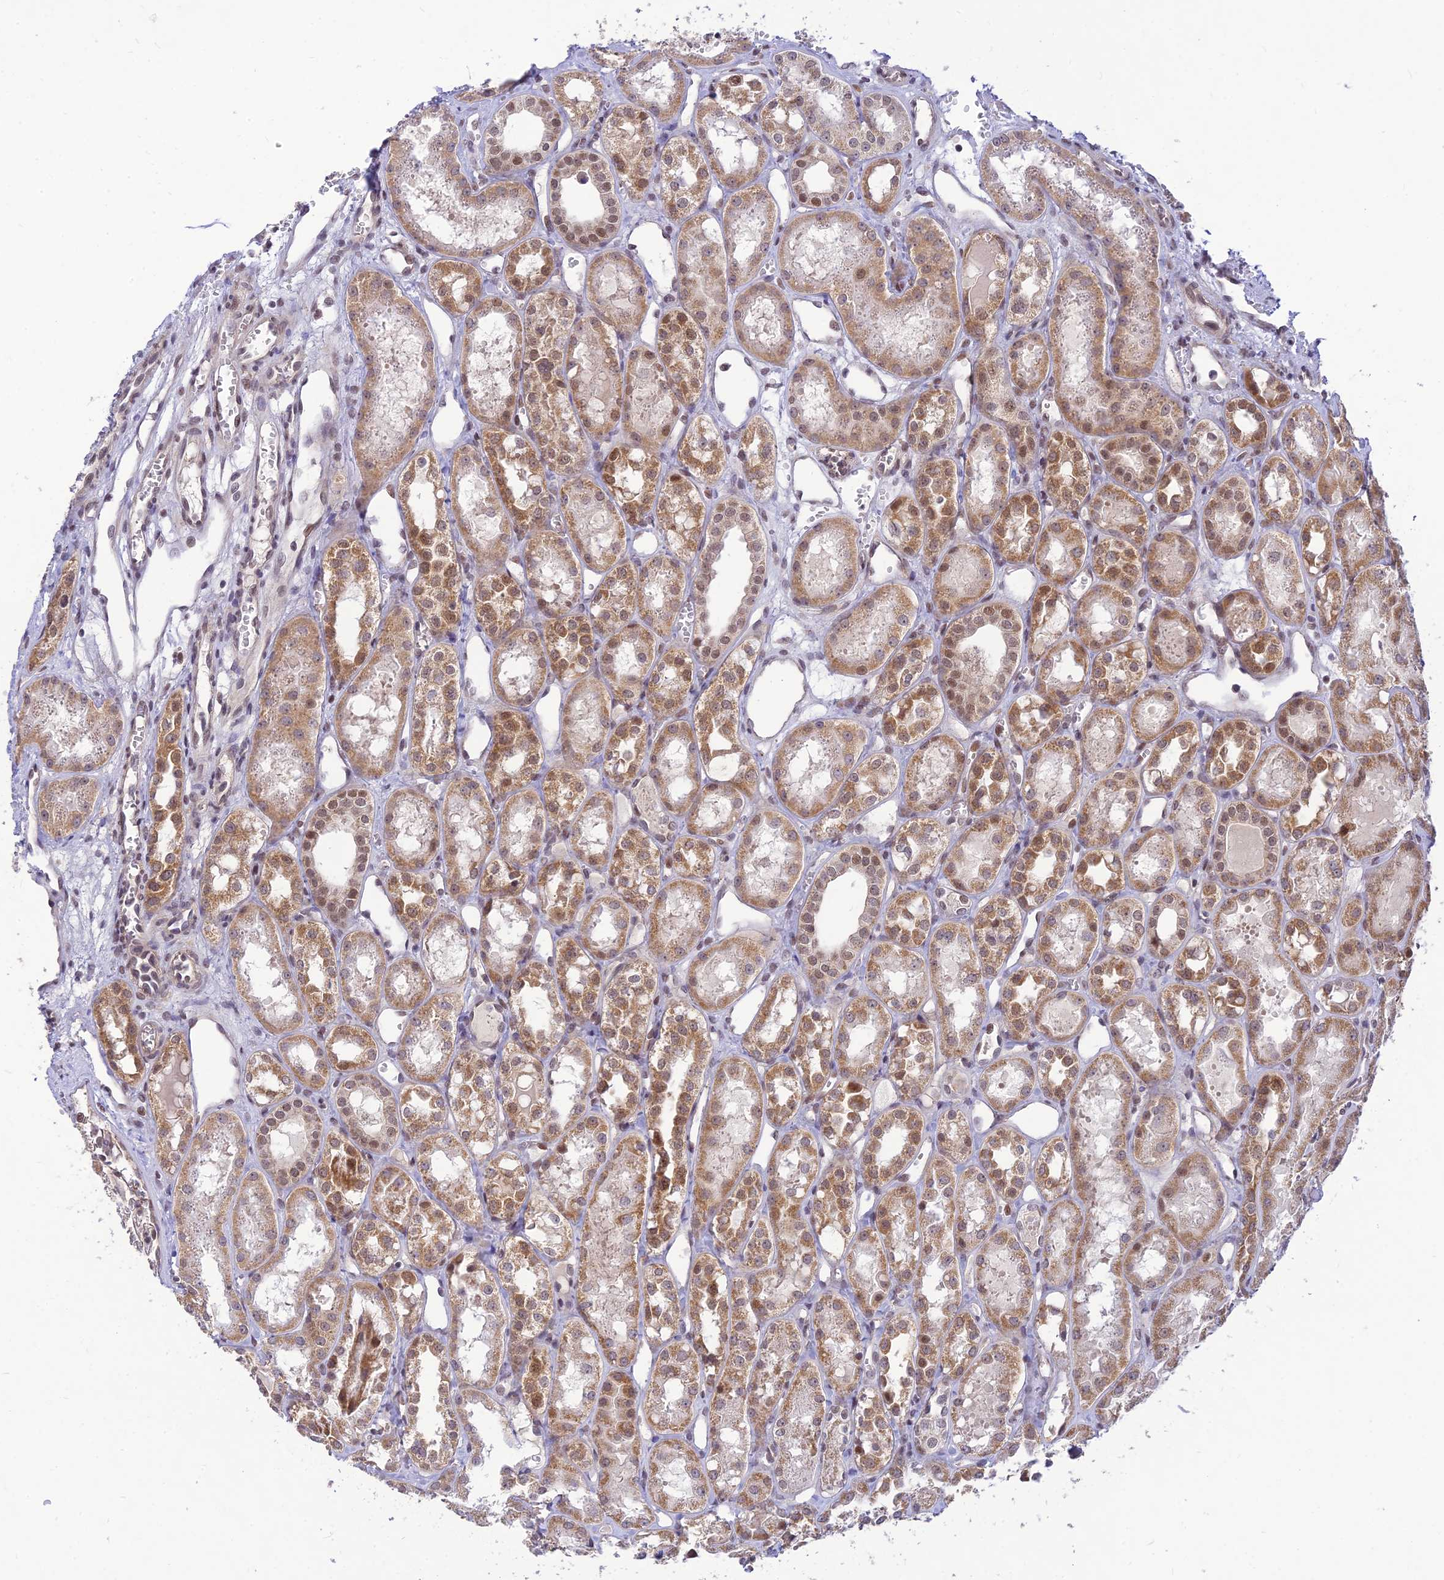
{"staining": {"intensity": "weak", "quantity": ">75%", "location": "cytoplasmic/membranous"}, "tissue": "kidney", "cell_type": "Cells in glomeruli", "image_type": "normal", "snomed": [{"axis": "morphology", "description": "Normal tissue, NOS"}, {"axis": "topography", "description": "Kidney"}], "caption": "About >75% of cells in glomeruli in benign human kidney display weak cytoplasmic/membranous protein positivity as visualized by brown immunohistochemical staining.", "gene": "MICOS13", "patient": {"sex": "male", "age": 16}}